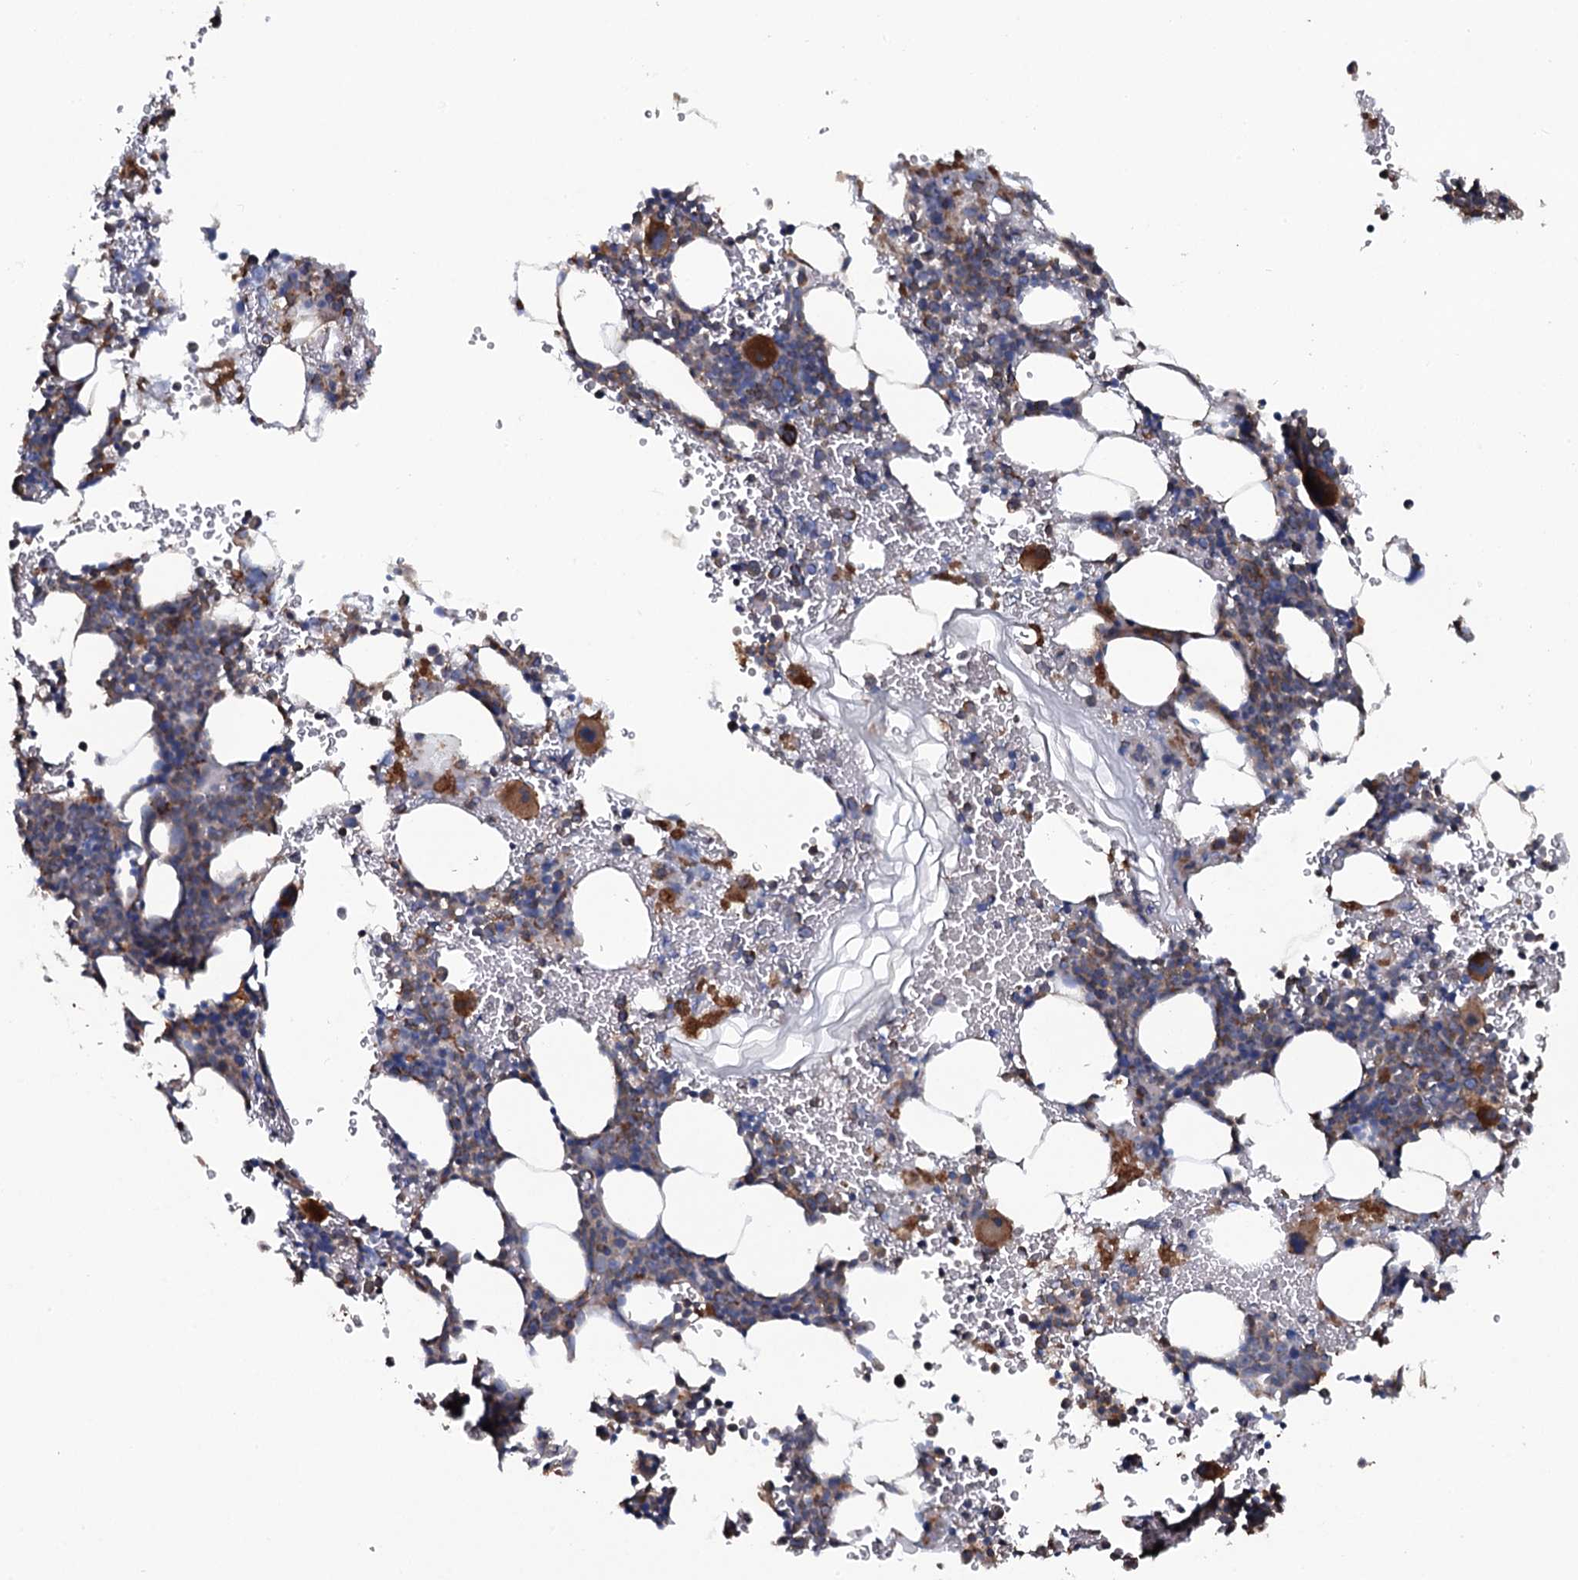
{"staining": {"intensity": "strong", "quantity": "<25%", "location": "cytoplasmic/membranous"}, "tissue": "bone marrow", "cell_type": "Hematopoietic cells", "image_type": "normal", "snomed": [{"axis": "morphology", "description": "Normal tissue, NOS"}, {"axis": "topography", "description": "Bone marrow"}], "caption": "A high-resolution image shows immunohistochemistry (IHC) staining of normal bone marrow, which reveals strong cytoplasmic/membranous expression in approximately <25% of hematopoietic cells.", "gene": "VWA8", "patient": {"sex": "male", "age": 41}}